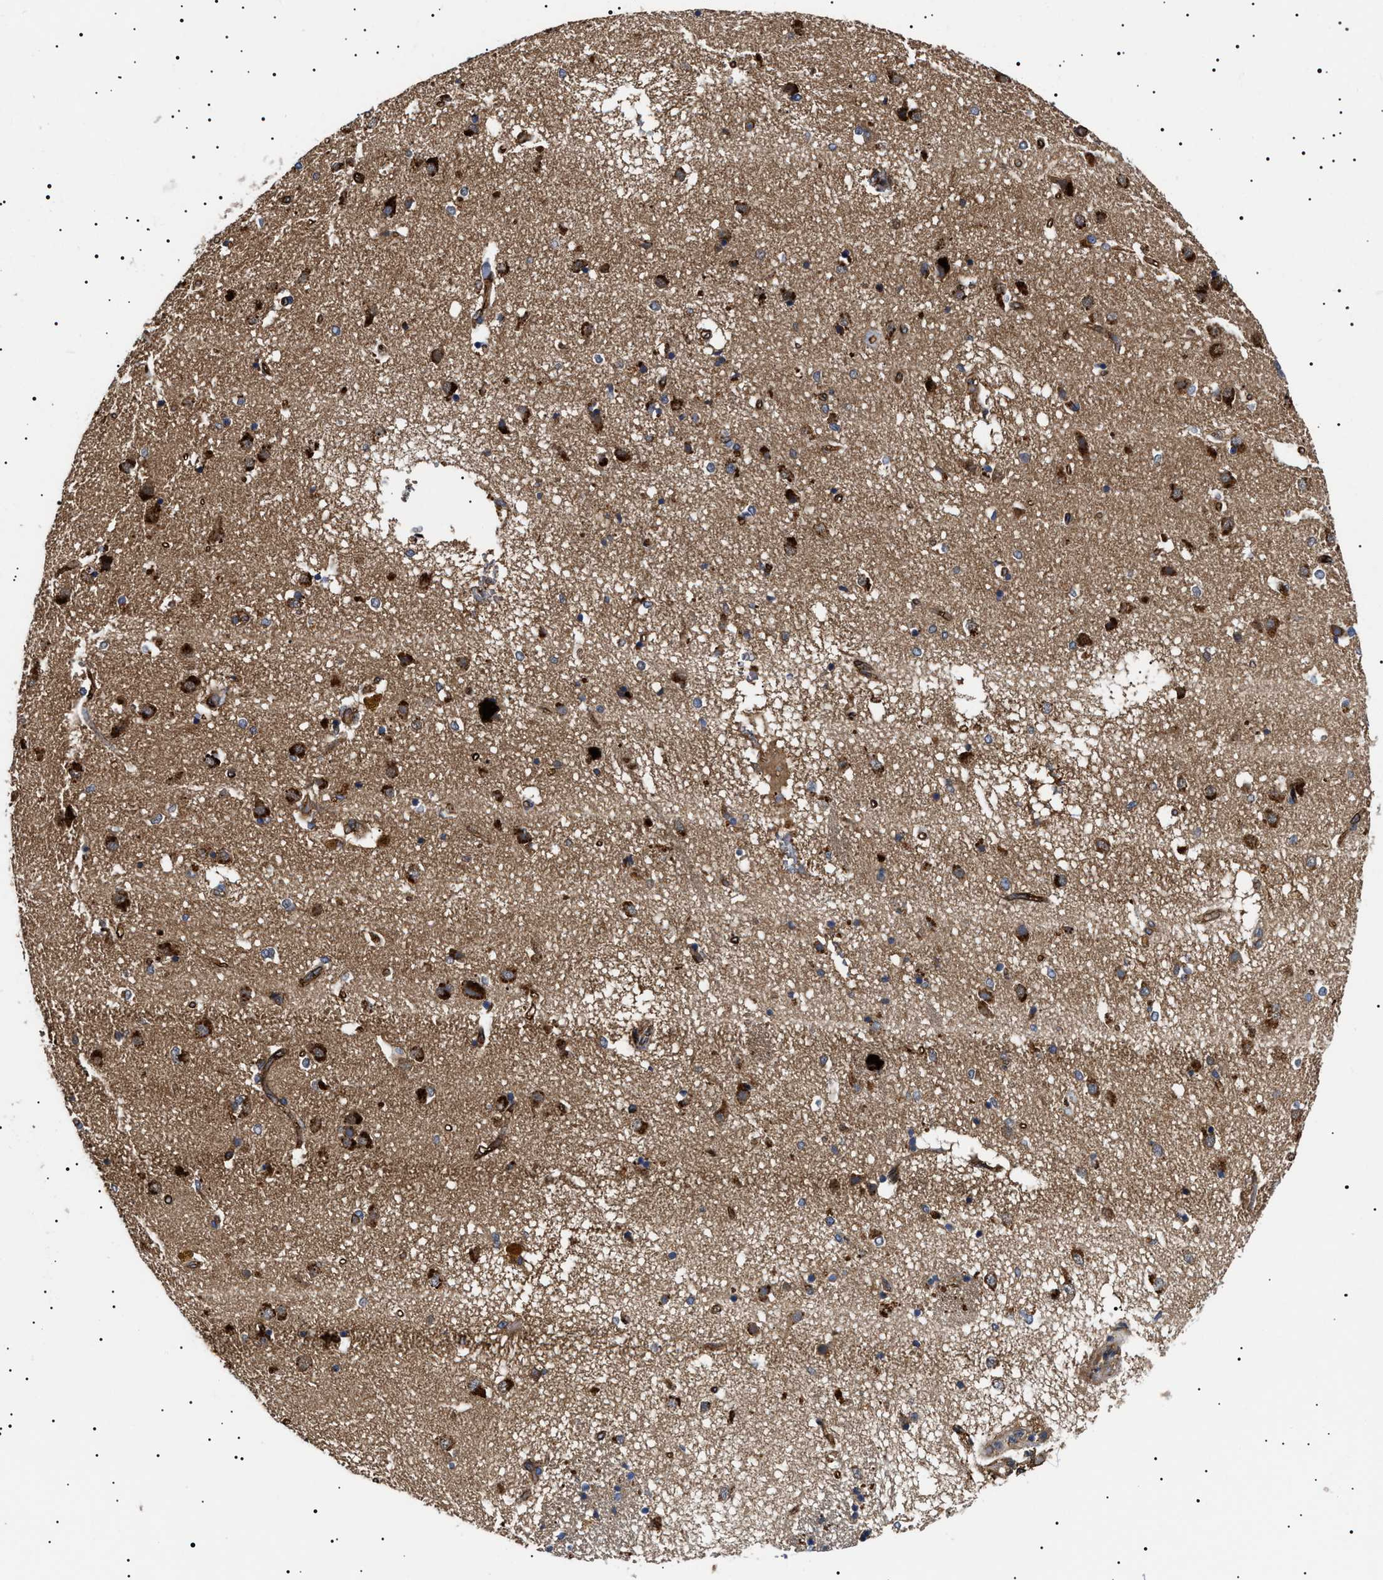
{"staining": {"intensity": "strong", "quantity": ">75%", "location": "cytoplasmic/membranous"}, "tissue": "caudate", "cell_type": "Glial cells", "image_type": "normal", "snomed": [{"axis": "morphology", "description": "Normal tissue, NOS"}, {"axis": "topography", "description": "Lateral ventricle wall"}], "caption": "This photomicrograph reveals IHC staining of unremarkable caudate, with high strong cytoplasmic/membranous staining in approximately >75% of glial cells.", "gene": "TPP2", "patient": {"sex": "male", "age": 70}}